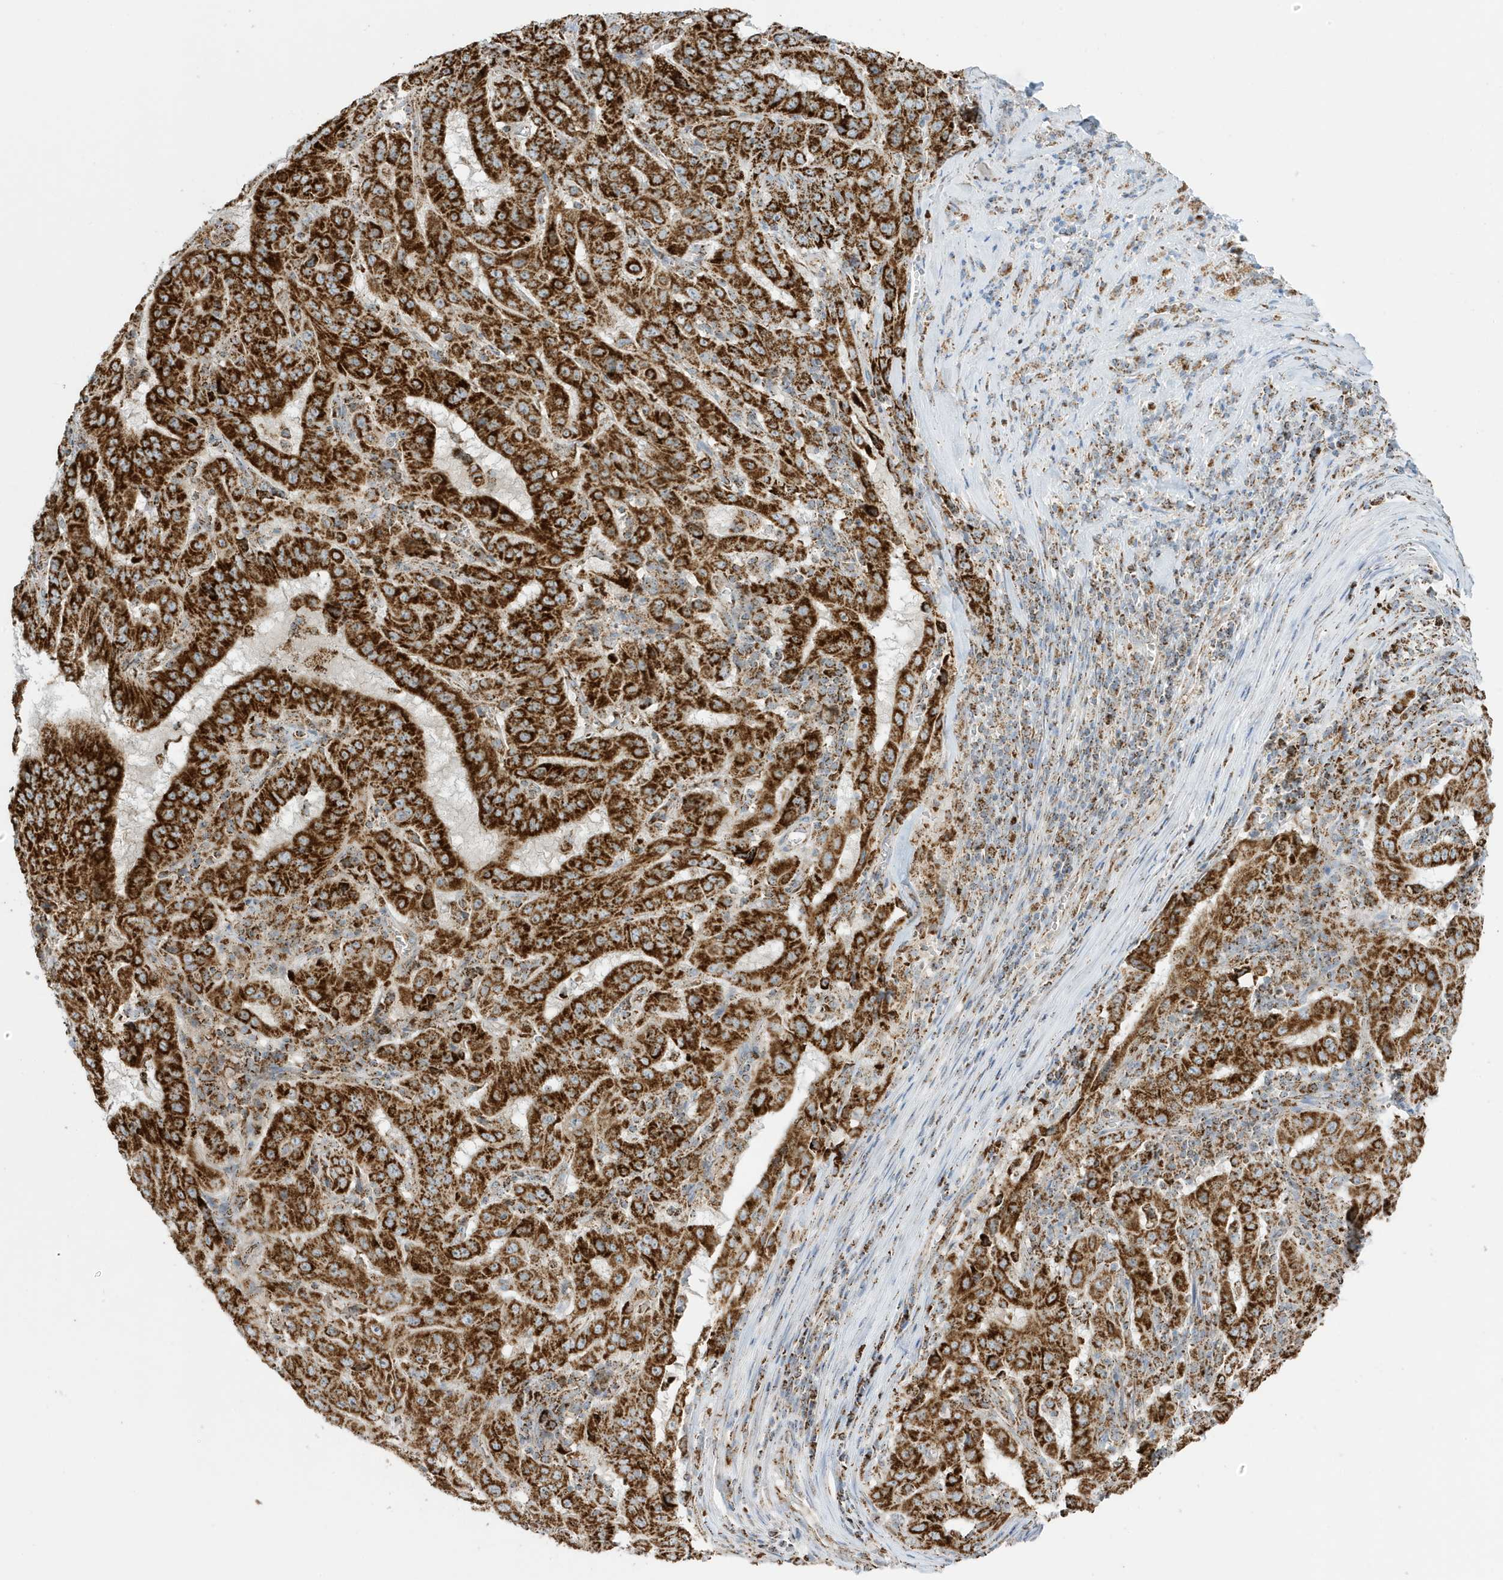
{"staining": {"intensity": "strong", "quantity": ">75%", "location": "cytoplasmic/membranous"}, "tissue": "pancreatic cancer", "cell_type": "Tumor cells", "image_type": "cancer", "snomed": [{"axis": "morphology", "description": "Adenocarcinoma, NOS"}, {"axis": "topography", "description": "Pancreas"}], "caption": "This is a micrograph of IHC staining of pancreatic adenocarcinoma, which shows strong positivity in the cytoplasmic/membranous of tumor cells.", "gene": "ATP5ME", "patient": {"sex": "male", "age": 63}}